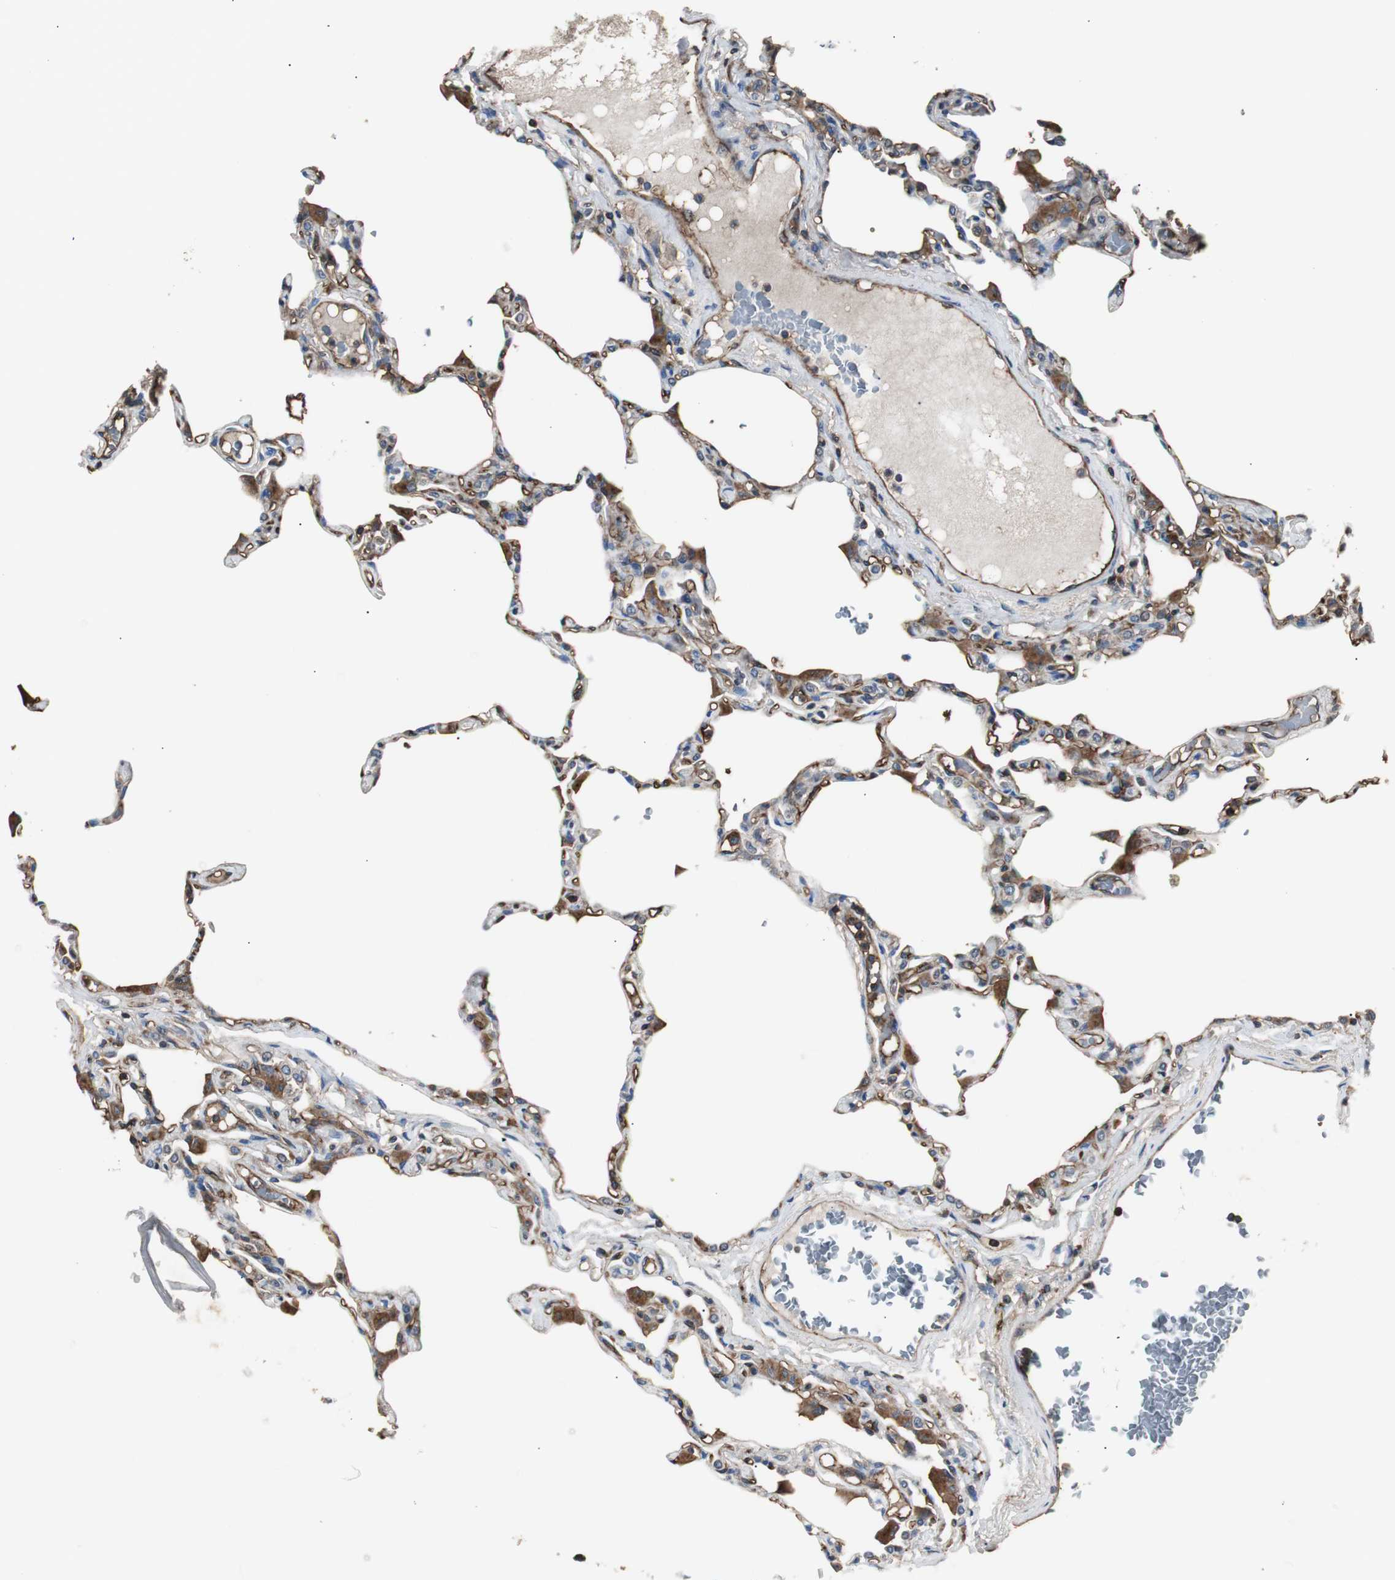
{"staining": {"intensity": "strong", "quantity": "25%-75%", "location": "cytoplasmic/membranous"}, "tissue": "lung", "cell_type": "Alveolar cells", "image_type": "normal", "snomed": [{"axis": "morphology", "description": "Normal tissue, NOS"}, {"axis": "topography", "description": "Lung"}], "caption": "Brown immunohistochemical staining in unremarkable human lung demonstrates strong cytoplasmic/membranous staining in about 25%-75% of alveolar cells.", "gene": "B2M", "patient": {"sex": "female", "age": 49}}